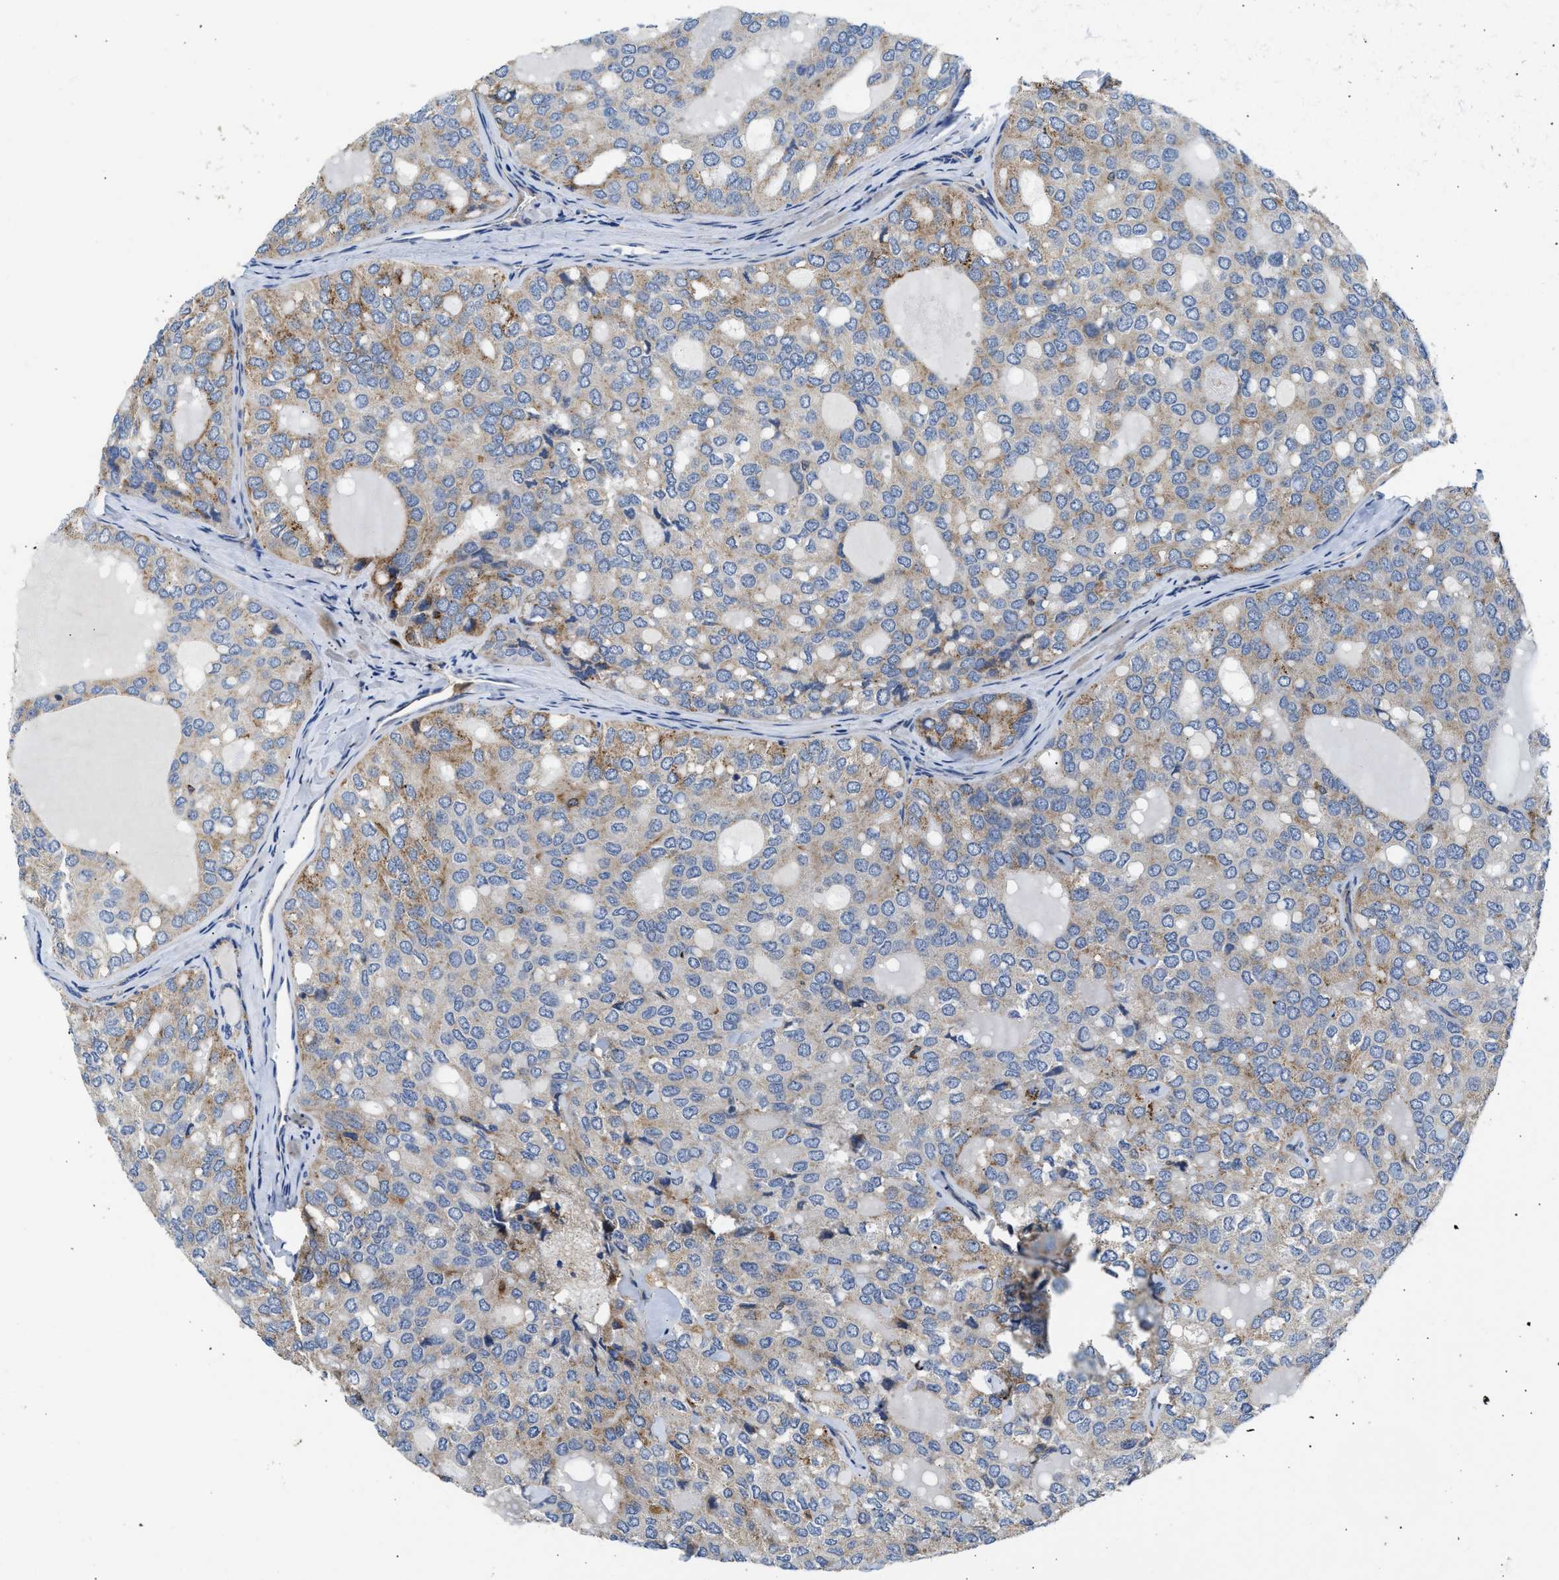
{"staining": {"intensity": "moderate", "quantity": "25%-75%", "location": "cytoplasmic/membranous"}, "tissue": "thyroid cancer", "cell_type": "Tumor cells", "image_type": "cancer", "snomed": [{"axis": "morphology", "description": "Follicular adenoma carcinoma, NOS"}, {"axis": "topography", "description": "Thyroid gland"}], "caption": "Immunohistochemistry of human thyroid cancer shows medium levels of moderate cytoplasmic/membranous staining in approximately 25%-75% of tumor cells.", "gene": "RAB31", "patient": {"sex": "male", "age": 75}}